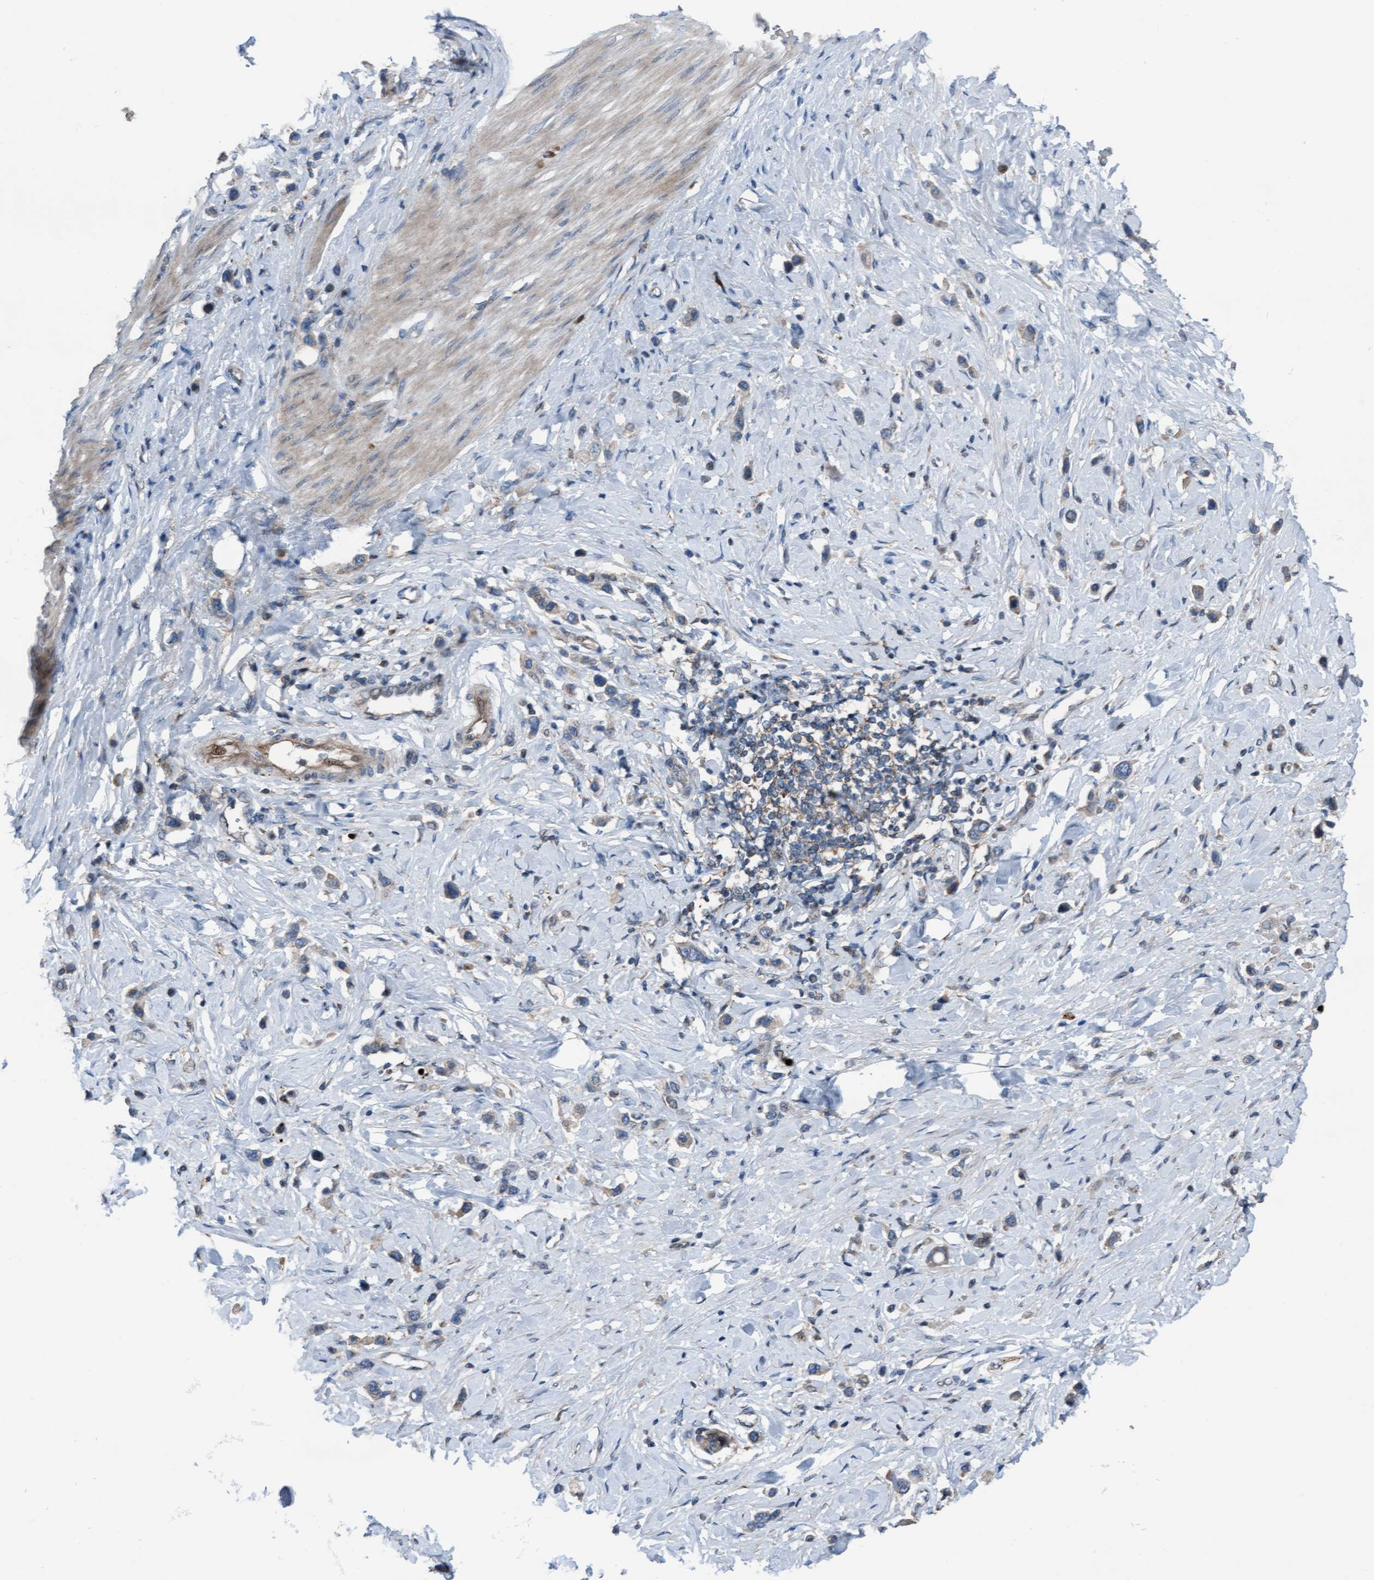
{"staining": {"intensity": "weak", "quantity": "<25%", "location": "cytoplasmic/membranous"}, "tissue": "stomach cancer", "cell_type": "Tumor cells", "image_type": "cancer", "snomed": [{"axis": "morphology", "description": "Adenocarcinoma, NOS"}, {"axis": "topography", "description": "Stomach"}], "caption": "Human stomach adenocarcinoma stained for a protein using immunohistochemistry exhibits no staining in tumor cells.", "gene": "KLHL26", "patient": {"sex": "female", "age": 65}}